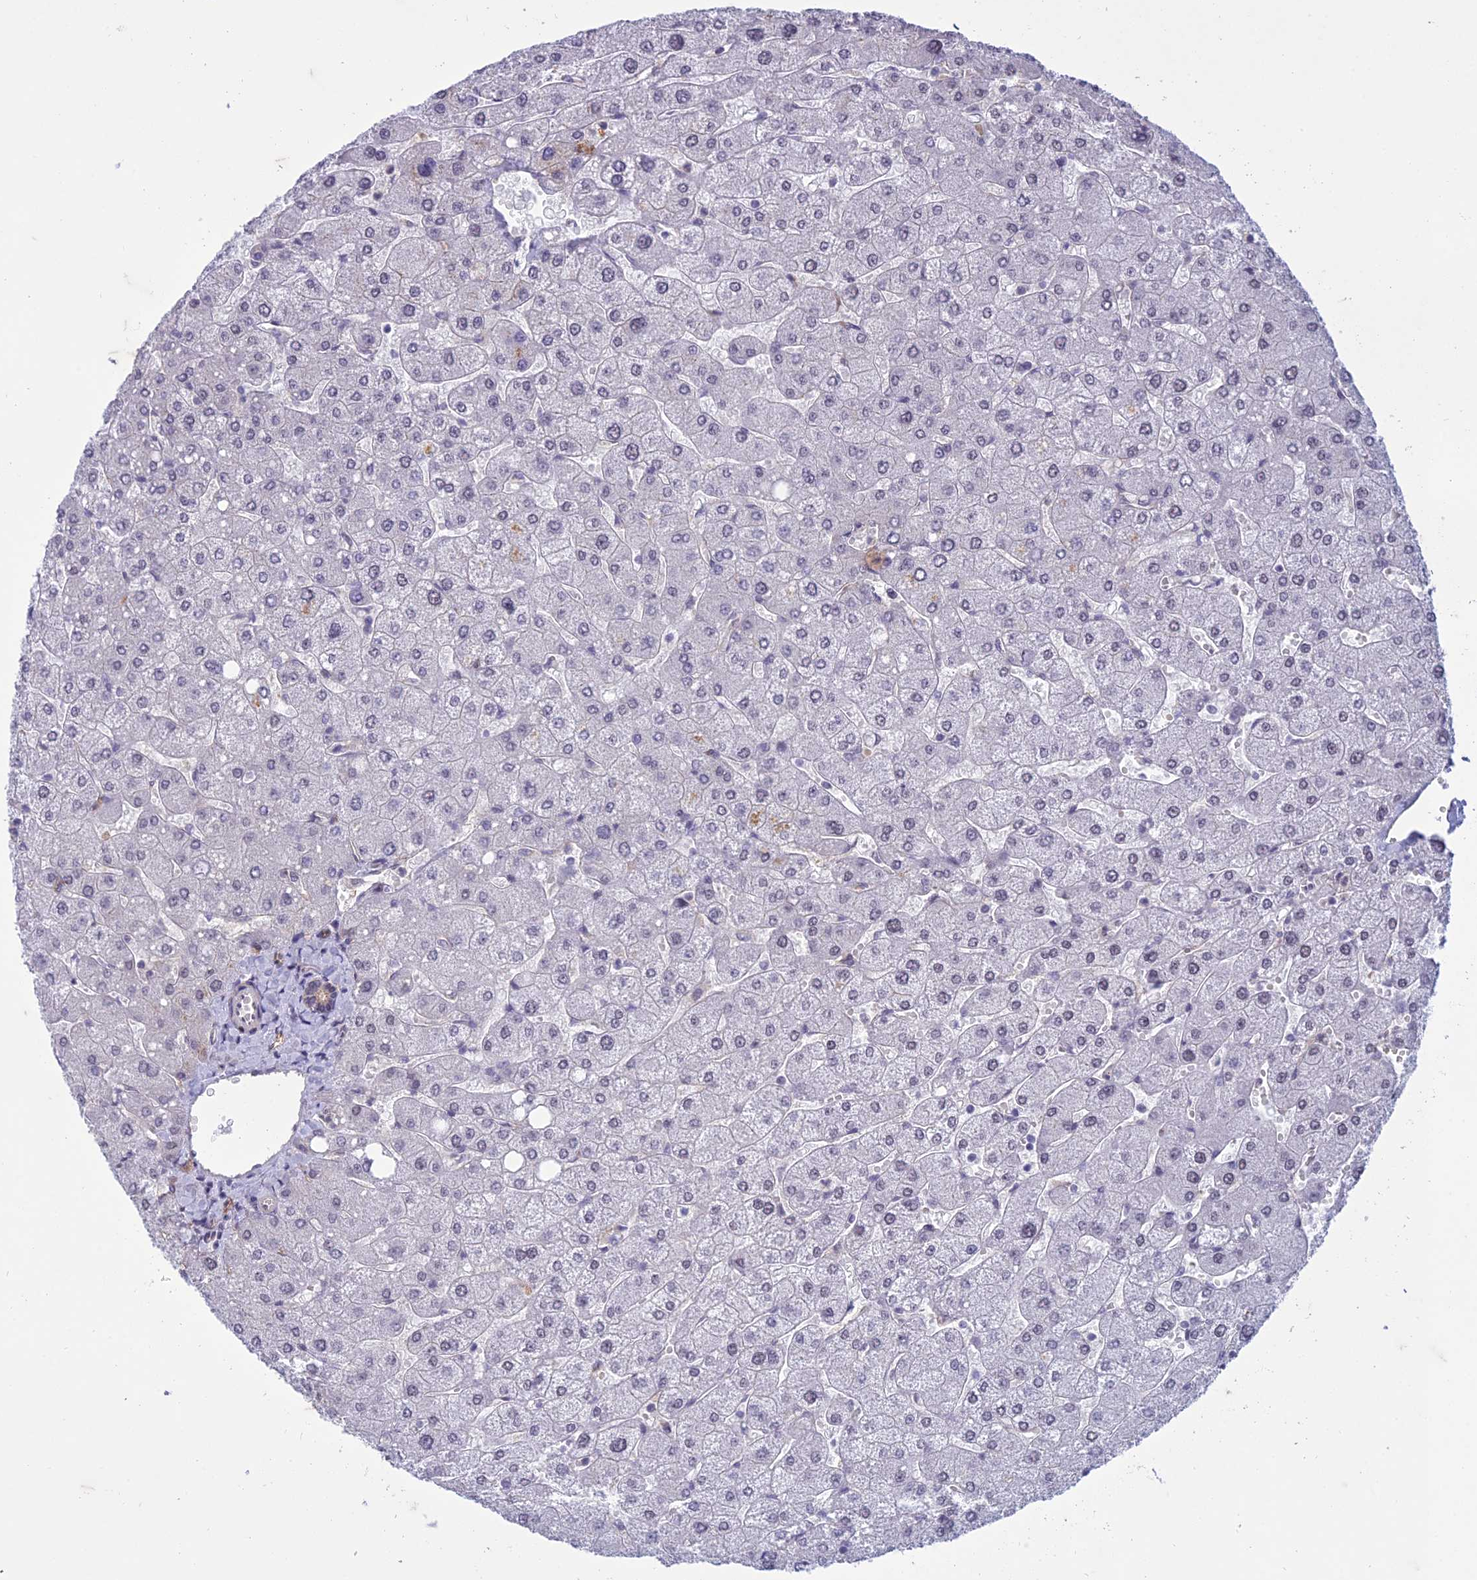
{"staining": {"intensity": "weak", "quantity": "25%-75%", "location": "cytoplasmic/membranous"}, "tissue": "liver", "cell_type": "Cholangiocytes", "image_type": "normal", "snomed": [{"axis": "morphology", "description": "Normal tissue, NOS"}, {"axis": "topography", "description": "Liver"}], "caption": "IHC of benign human liver demonstrates low levels of weak cytoplasmic/membranous staining in about 25%-75% of cholangiocytes. (Brightfield microscopy of DAB IHC at high magnification).", "gene": "RANBP3", "patient": {"sex": "male", "age": 55}}